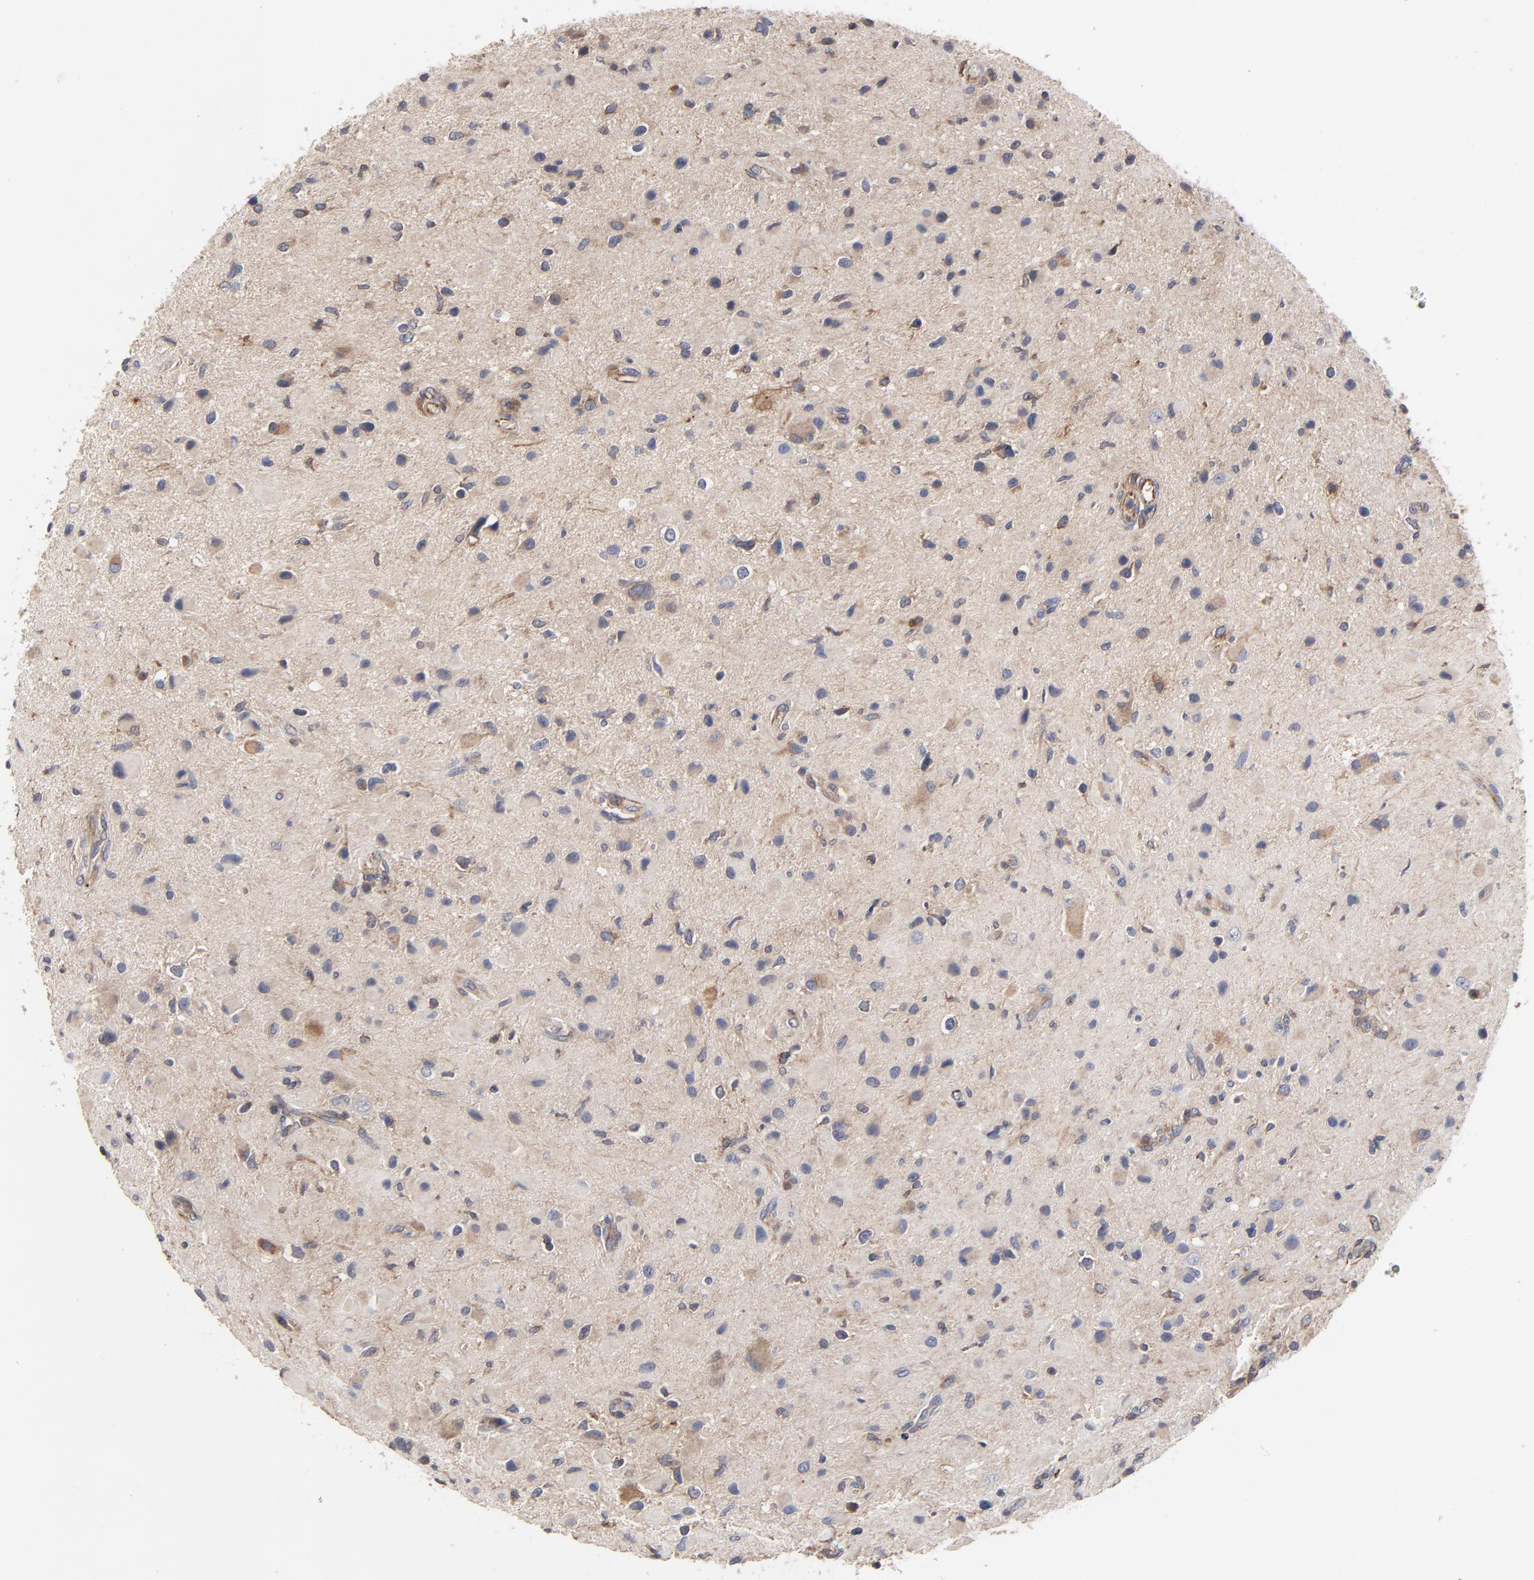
{"staining": {"intensity": "weak", "quantity": "25%-75%", "location": "cytoplasmic/membranous"}, "tissue": "glioma", "cell_type": "Tumor cells", "image_type": "cancer", "snomed": [{"axis": "morphology", "description": "Glioma, malignant, Low grade"}, {"axis": "topography", "description": "Brain"}], "caption": "Tumor cells exhibit low levels of weak cytoplasmic/membranous expression in approximately 25%-75% of cells in glioma.", "gene": "RAB9A", "patient": {"sex": "female", "age": 32}}